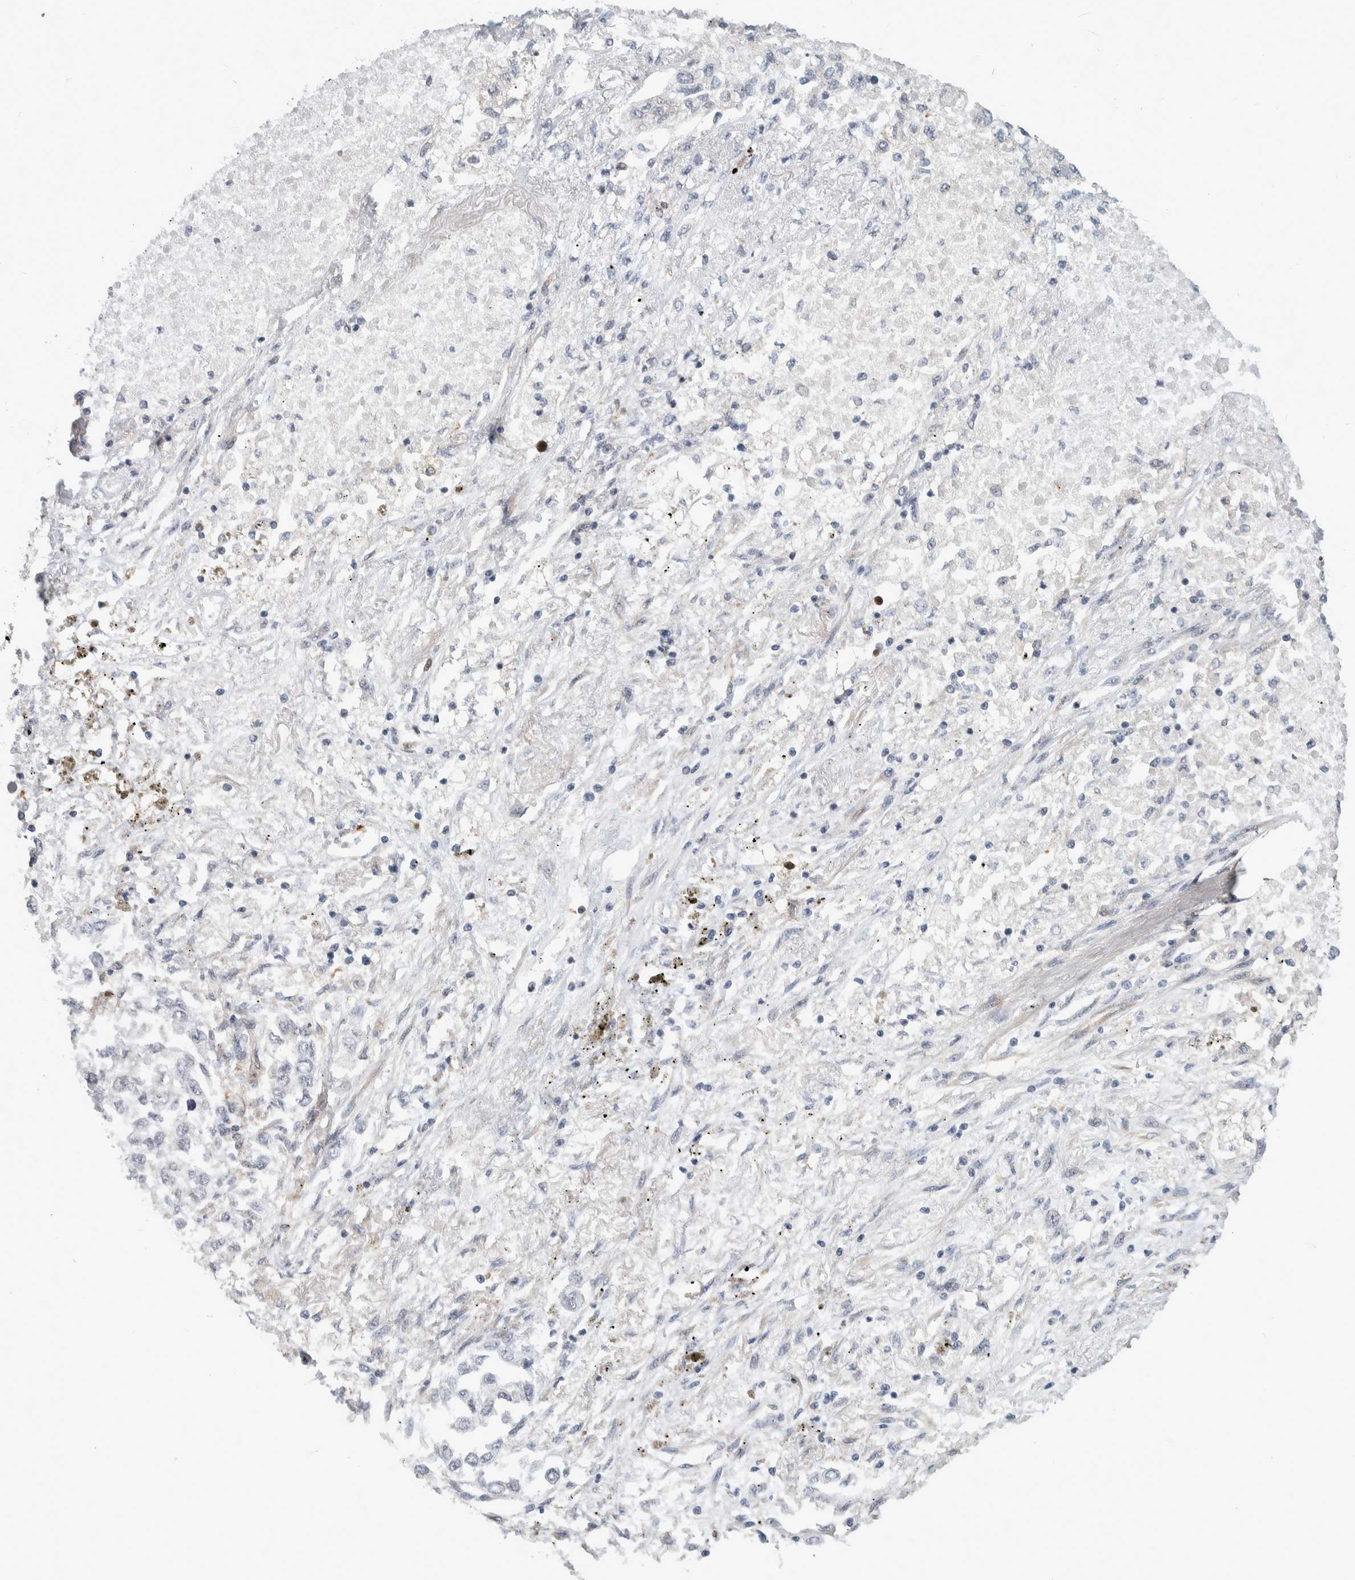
{"staining": {"intensity": "negative", "quantity": "none", "location": "none"}, "tissue": "lung cancer", "cell_type": "Tumor cells", "image_type": "cancer", "snomed": [{"axis": "morphology", "description": "Inflammation, NOS"}, {"axis": "morphology", "description": "Adenocarcinoma, NOS"}, {"axis": "topography", "description": "Lung"}], "caption": "DAB immunohistochemical staining of lung cancer exhibits no significant staining in tumor cells. Nuclei are stained in blue.", "gene": "MSL1", "patient": {"sex": "male", "age": 63}}